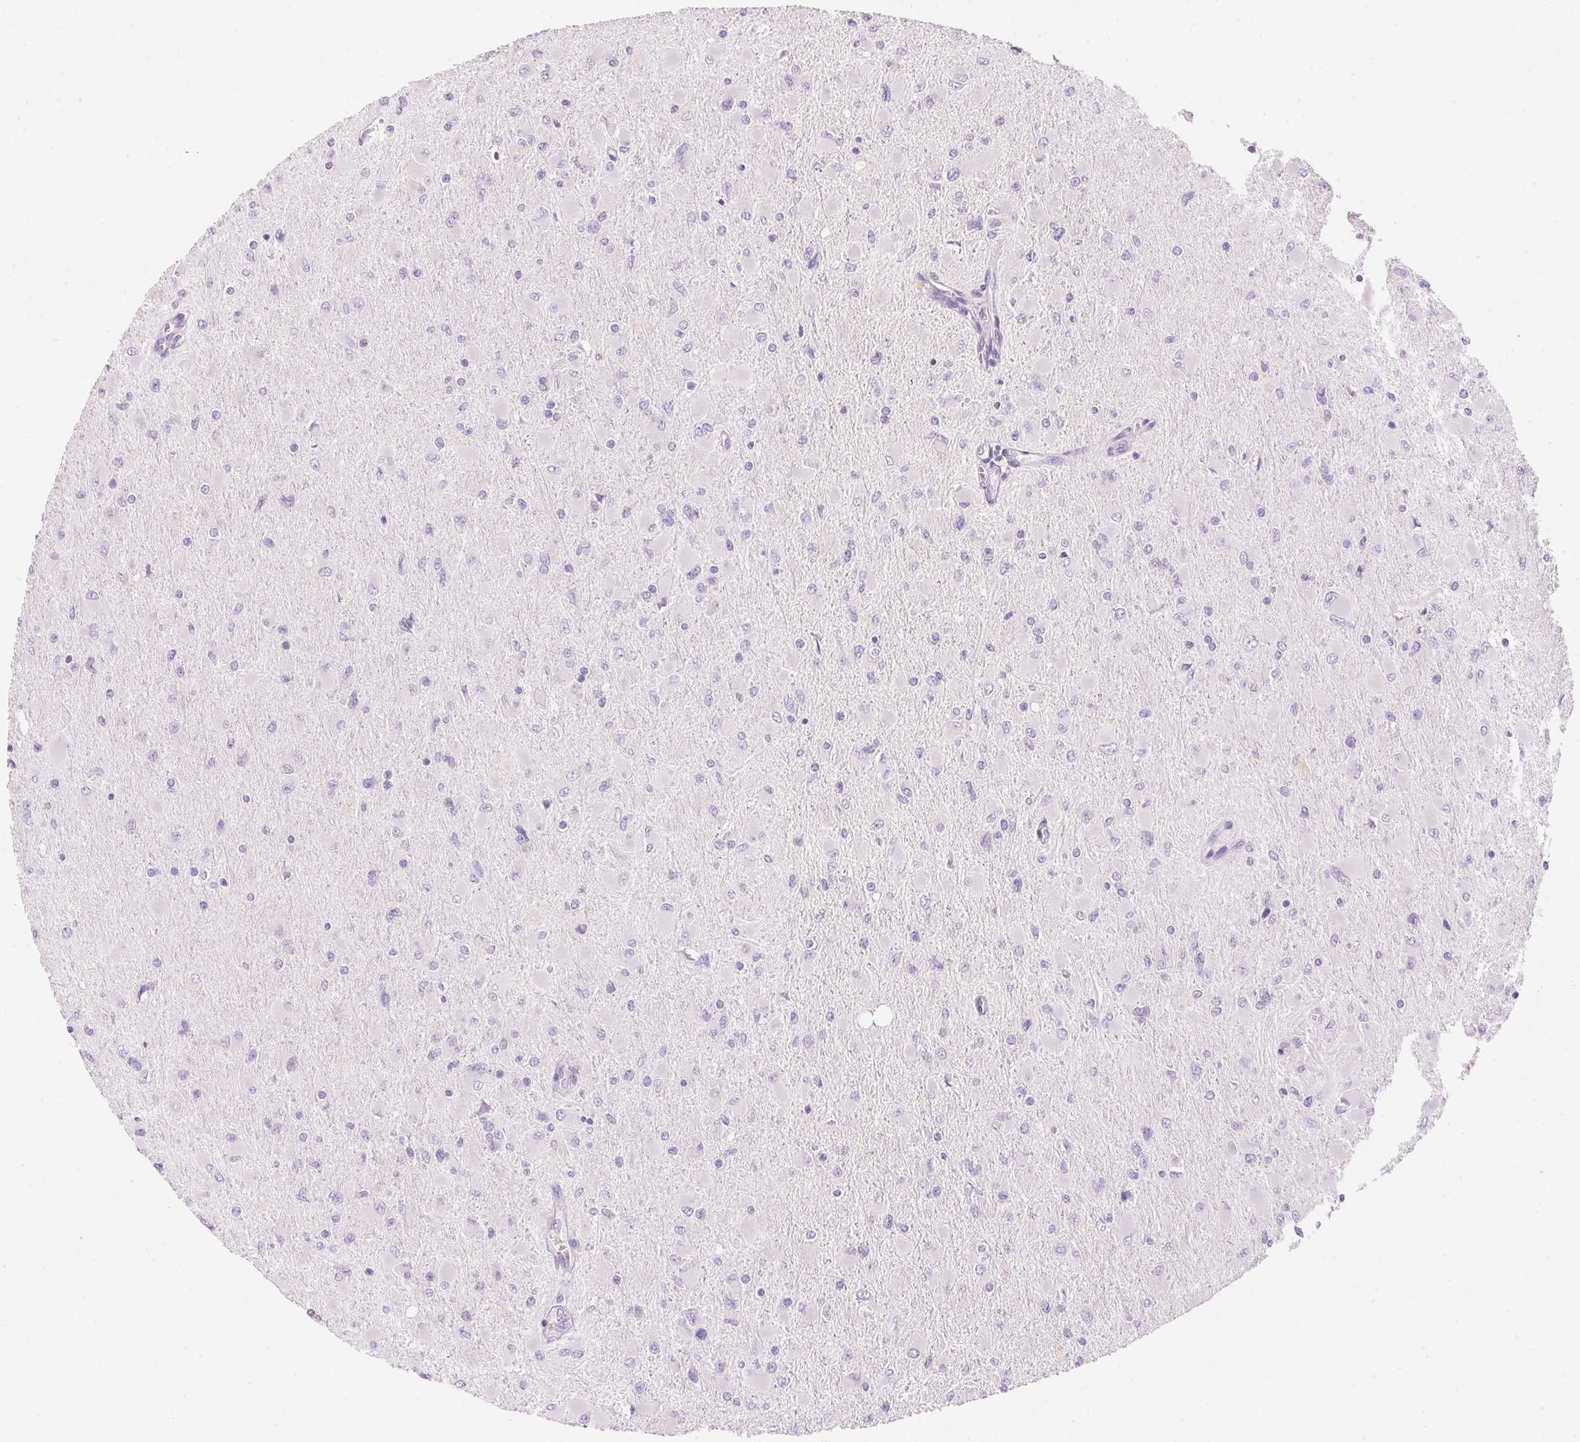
{"staining": {"intensity": "negative", "quantity": "none", "location": "none"}, "tissue": "glioma", "cell_type": "Tumor cells", "image_type": "cancer", "snomed": [{"axis": "morphology", "description": "Glioma, malignant, High grade"}, {"axis": "topography", "description": "Cerebral cortex"}], "caption": "IHC of human malignant high-grade glioma displays no expression in tumor cells.", "gene": "HSD17B2", "patient": {"sex": "female", "age": 36}}